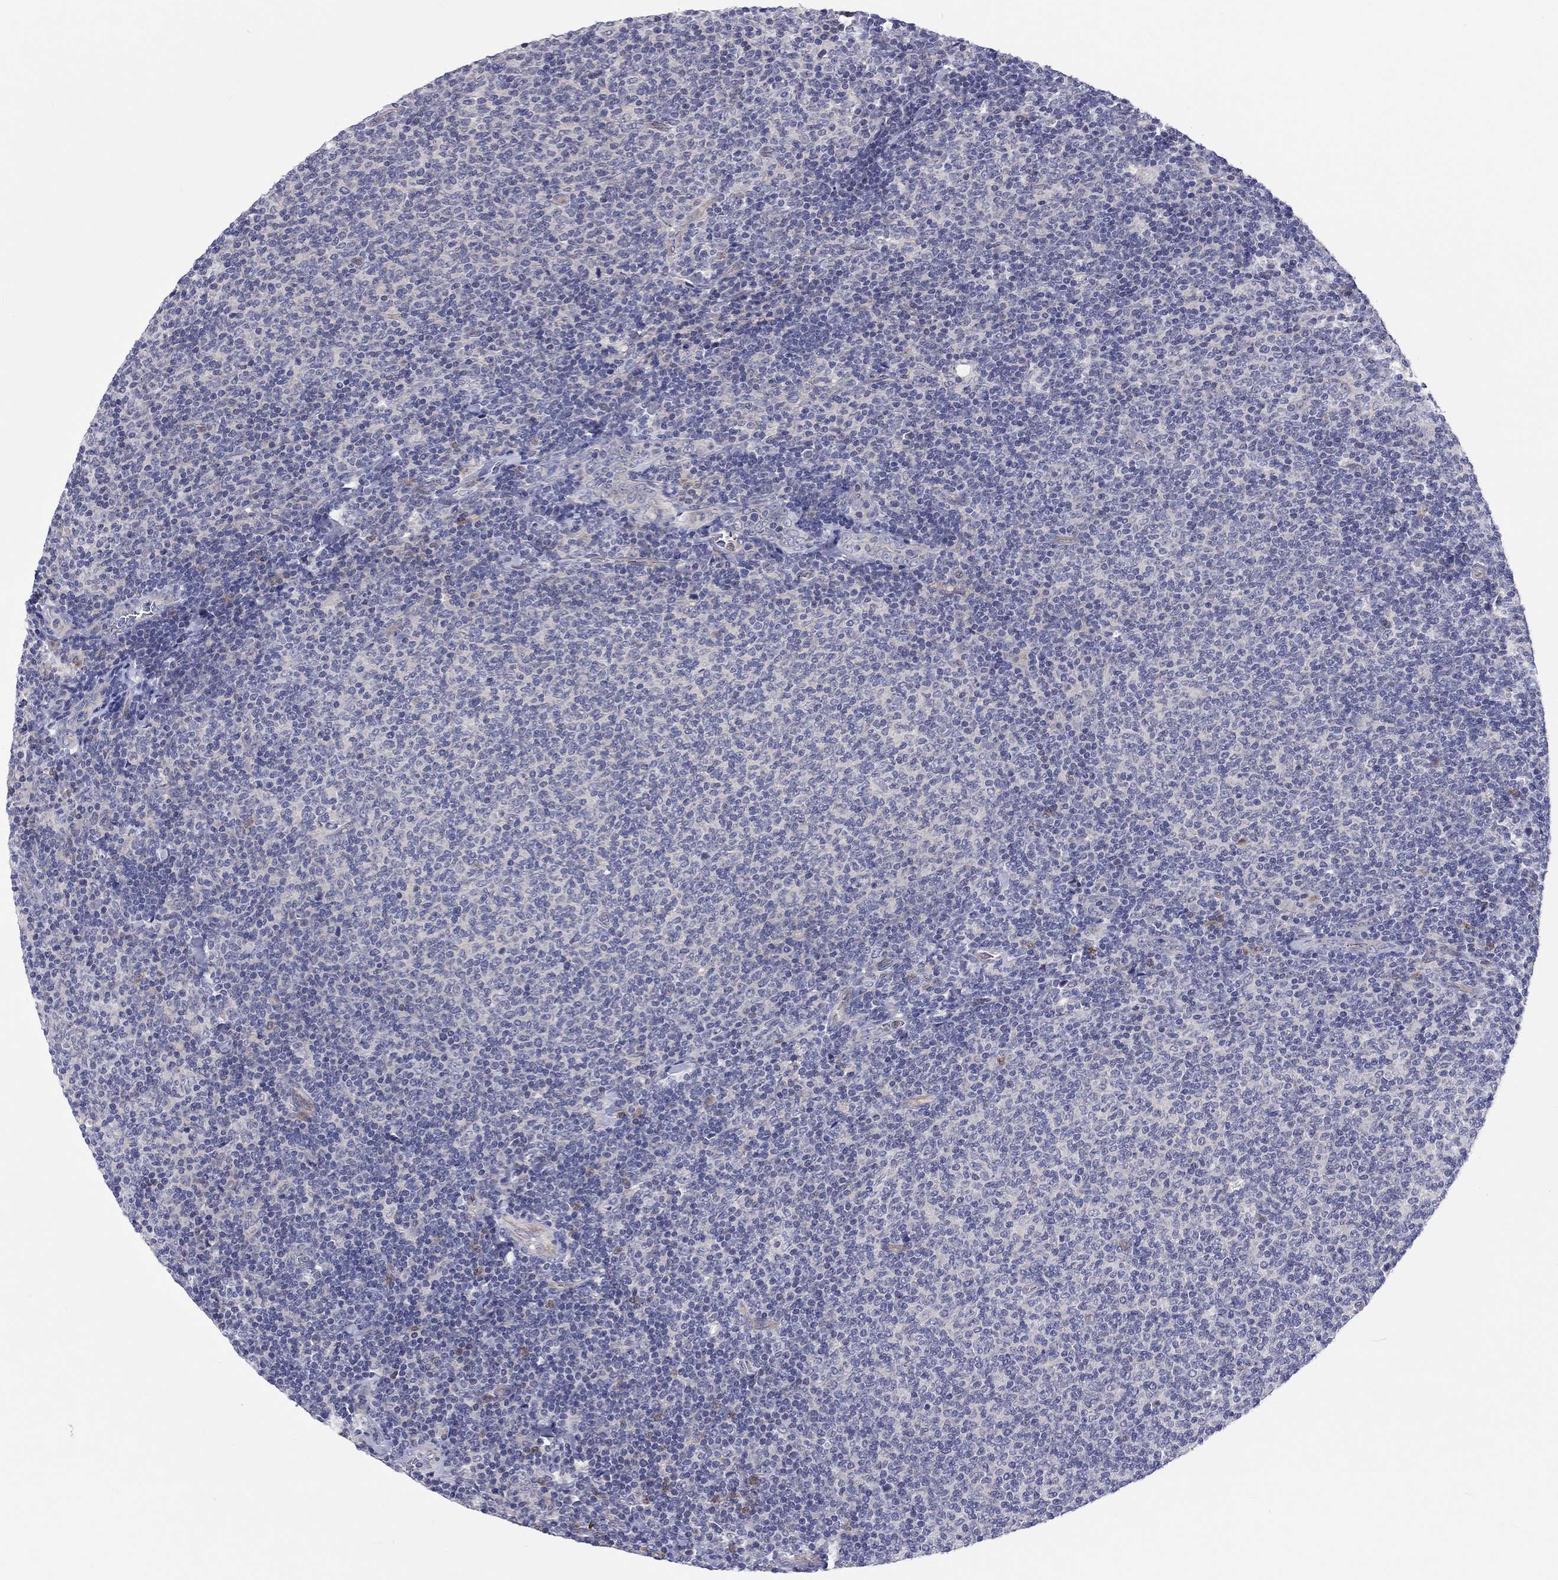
{"staining": {"intensity": "negative", "quantity": "none", "location": "none"}, "tissue": "lymphoma", "cell_type": "Tumor cells", "image_type": "cancer", "snomed": [{"axis": "morphology", "description": "Malignant lymphoma, non-Hodgkin's type, Low grade"}, {"axis": "topography", "description": "Lymph node"}], "caption": "Immunohistochemical staining of lymphoma shows no significant positivity in tumor cells.", "gene": "ABCG4", "patient": {"sex": "male", "age": 52}}